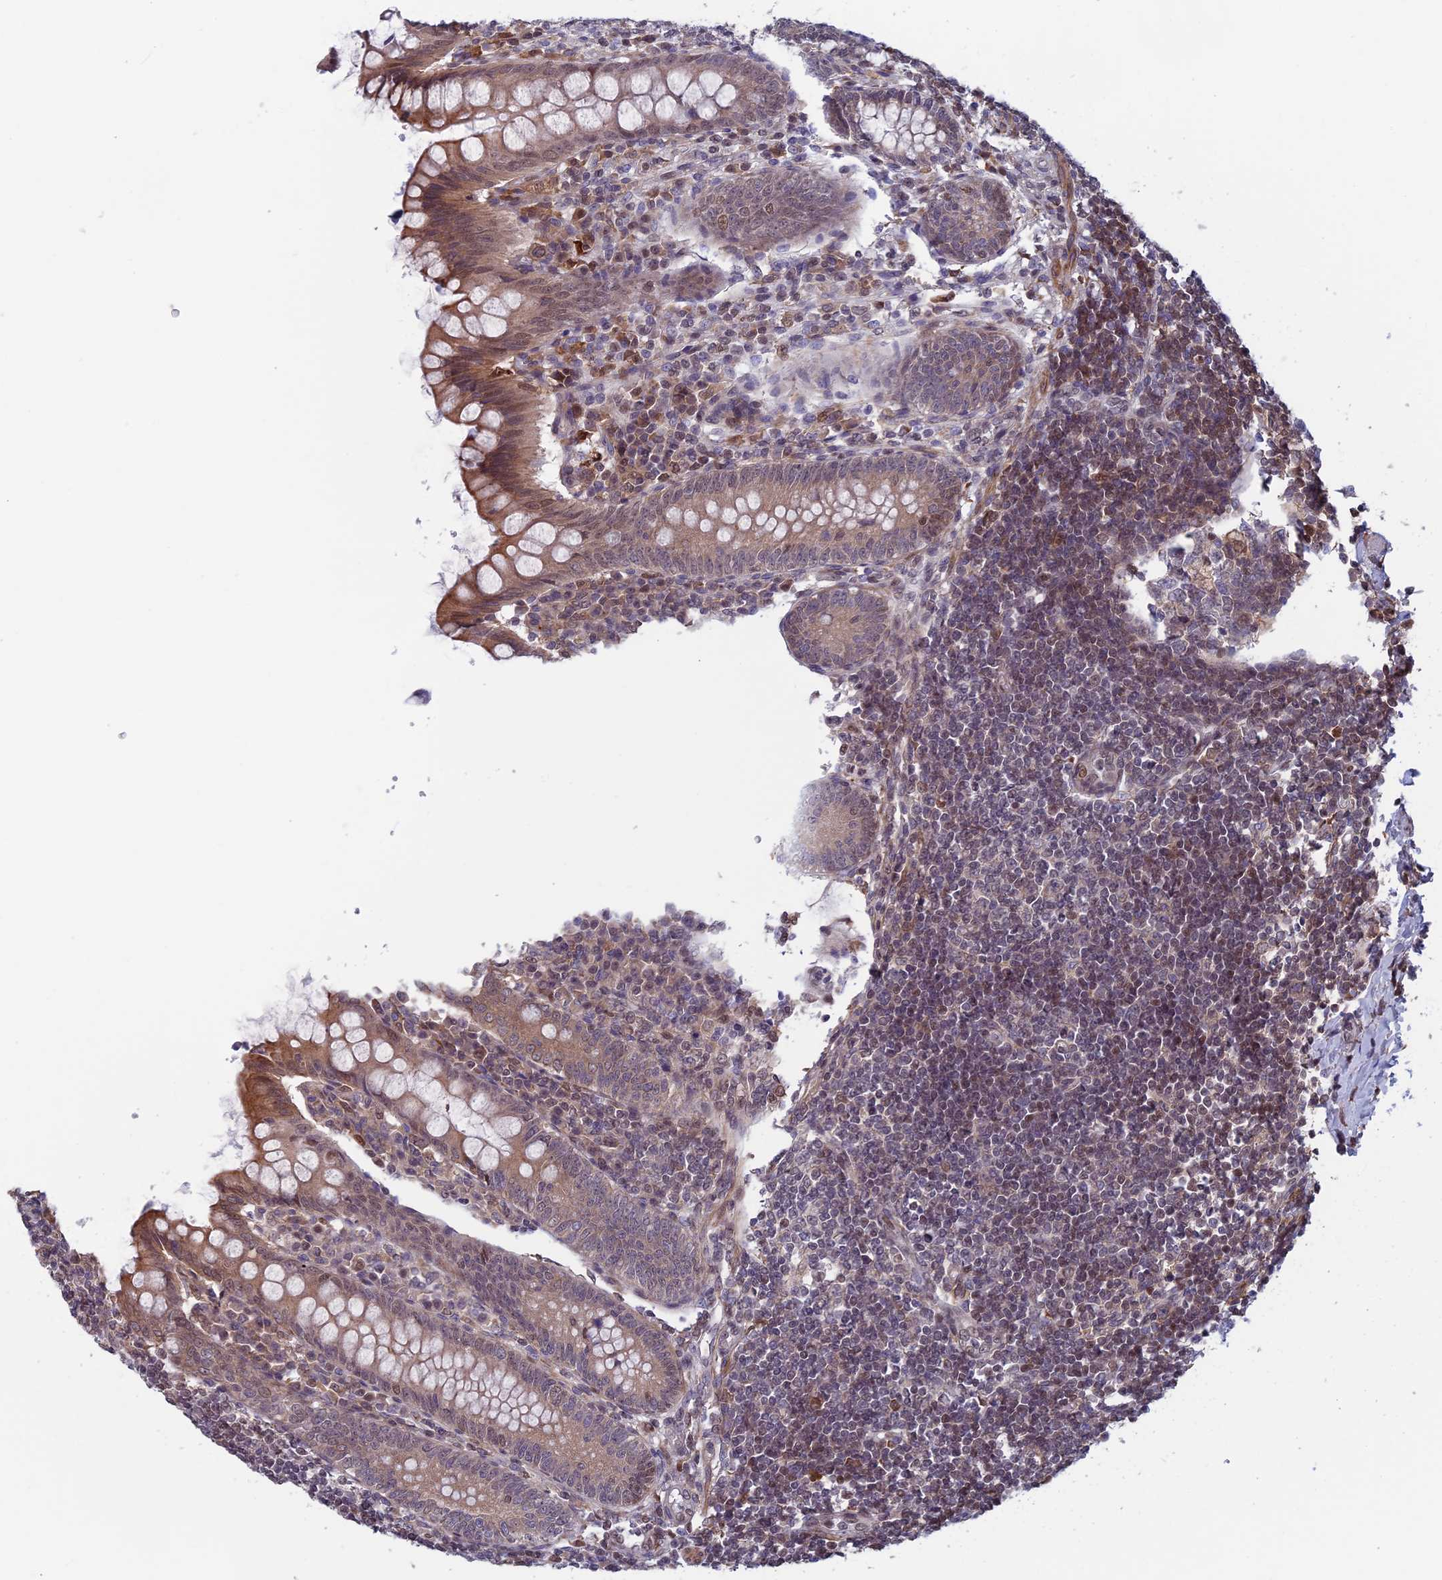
{"staining": {"intensity": "moderate", "quantity": "25%-75%", "location": "cytoplasmic/membranous,nuclear"}, "tissue": "appendix", "cell_type": "Glandular cells", "image_type": "normal", "snomed": [{"axis": "morphology", "description": "Normal tissue, NOS"}, {"axis": "topography", "description": "Appendix"}], "caption": "Appendix stained with immunohistochemistry reveals moderate cytoplasmic/membranous,nuclear positivity in approximately 25%-75% of glandular cells.", "gene": "FADS1", "patient": {"sex": "female", "age": 33}}